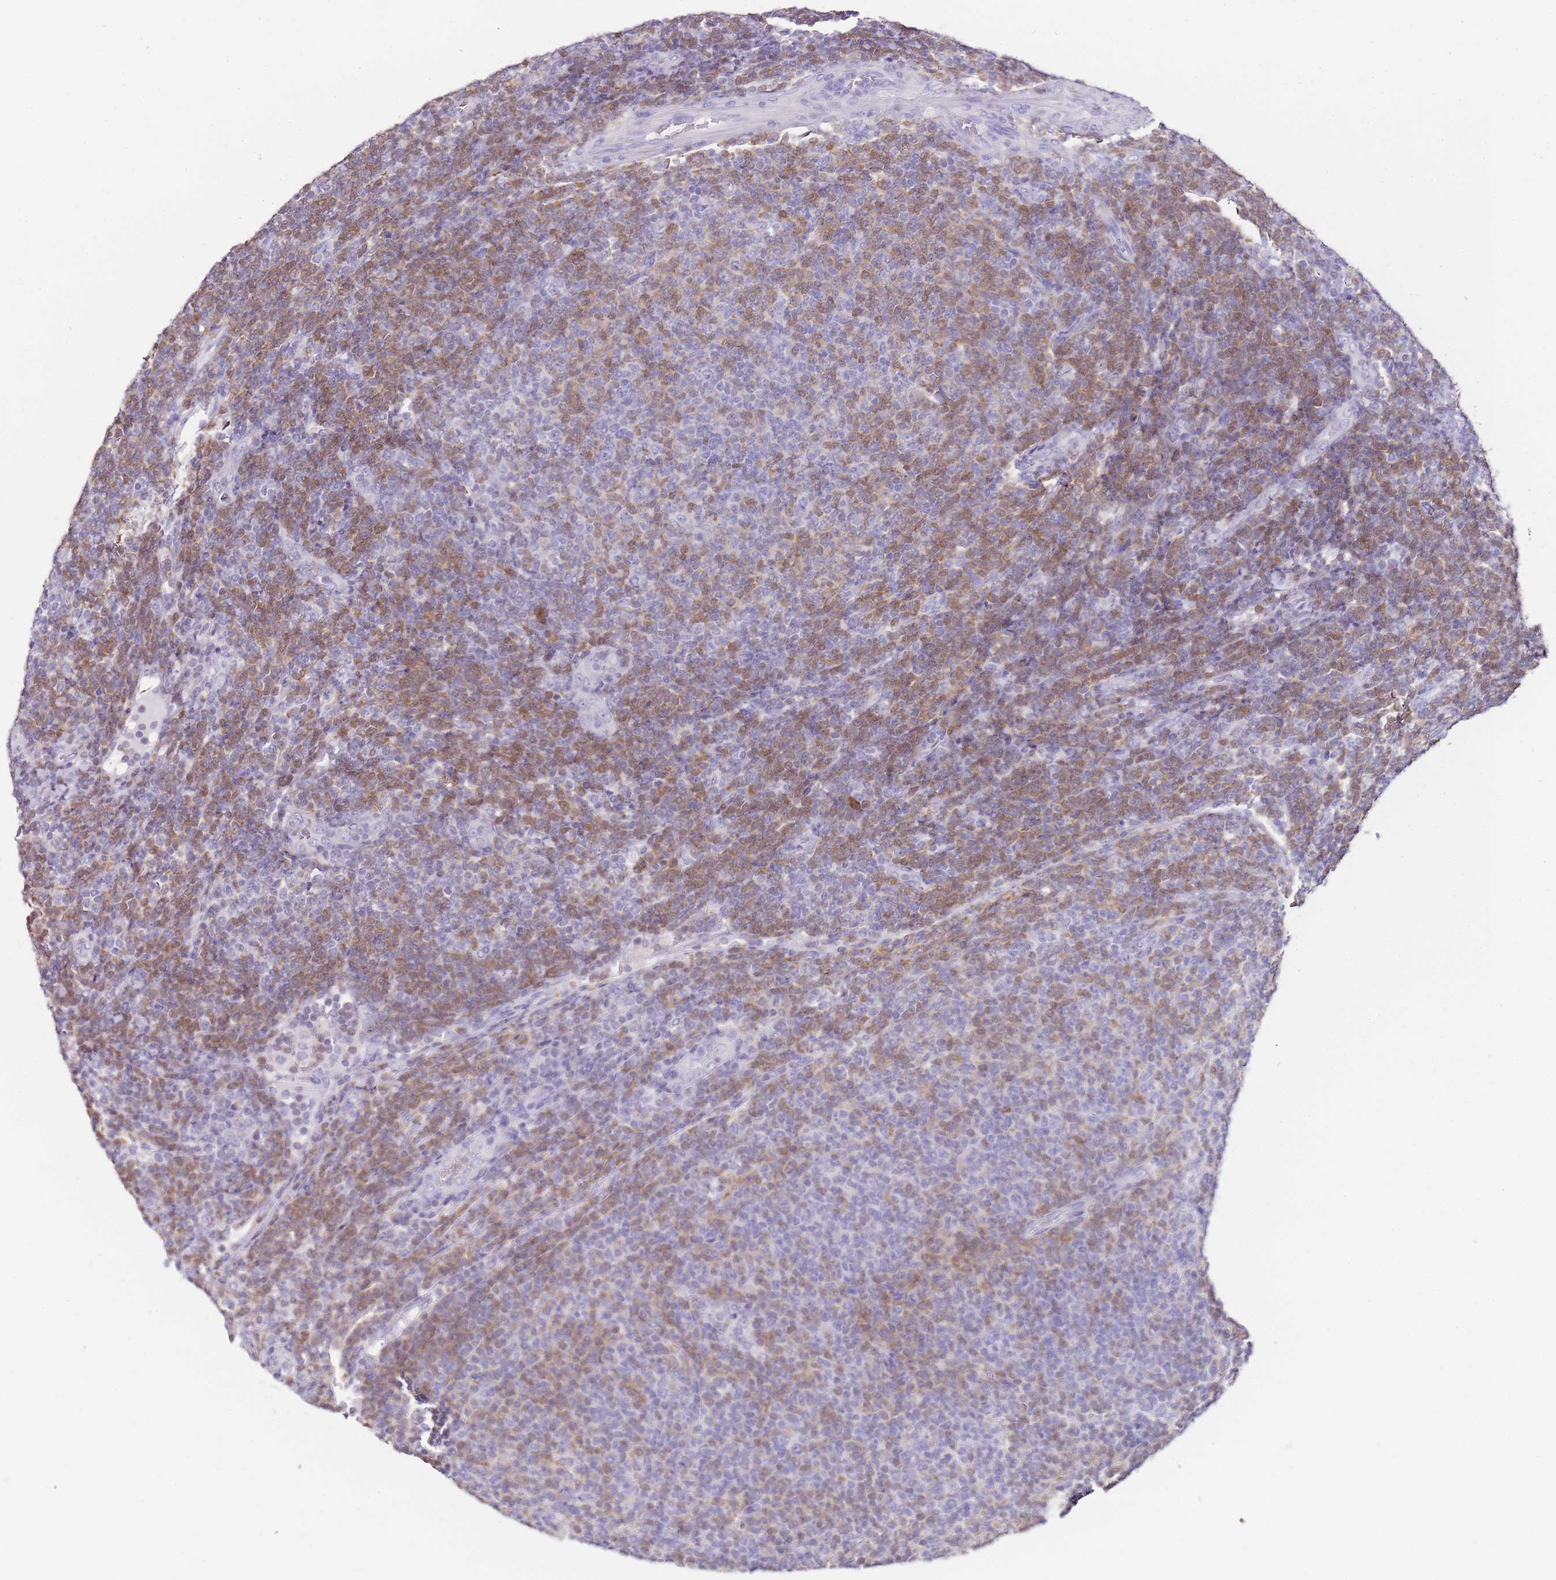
{"staining": {"intensity": "moderate", "quantity": "25%-75%", "location": "cytoplasmic/membranous"}, "tissue": "lymphoma", "cell_type": "Tumor cells", "image_type": "cancer", "snomed": [{"axis": "morphology", "description": "Malignant lymphoma, non-Hodgkin's type, Low grade"}, {"axis": "topography", "description": "Lymph node"}], "caption": "IHC (DAB (3,3'-diaminobenzidine)) staining of human lymphoma reveals moderate cytoplasmic/membranous protein staining in about 25%-75% of tumor cells.", "gene": "ZBP1", "patient": {"sex": "male", "age": 66}}